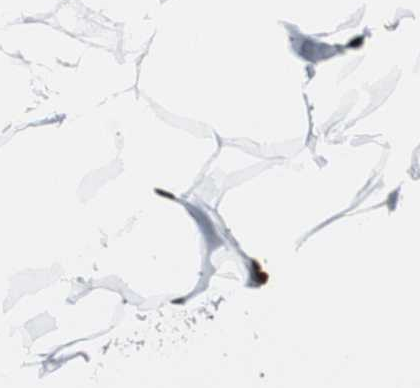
{"staining": {"intensity": "strong", "quantity": ">75%", "location": "nuclear"}, "tissue": "adipose tissue", "cell_type": "Adipocytes", "image_type": "normal", "snomed": [{"axis": "morphology", "description": "Normal tissue, NOS"}, {"axis": "topography", "description": "Breast"}, {"axis": "topography", "description": "Adipose tissue"}], "caption": "Protein expression by IHC exhibits strong nuclear expression in about >75% of adipocytes in benign adipose tissue.", "gene": "NCL", "patient": {"sex": "female", "age": 25}}